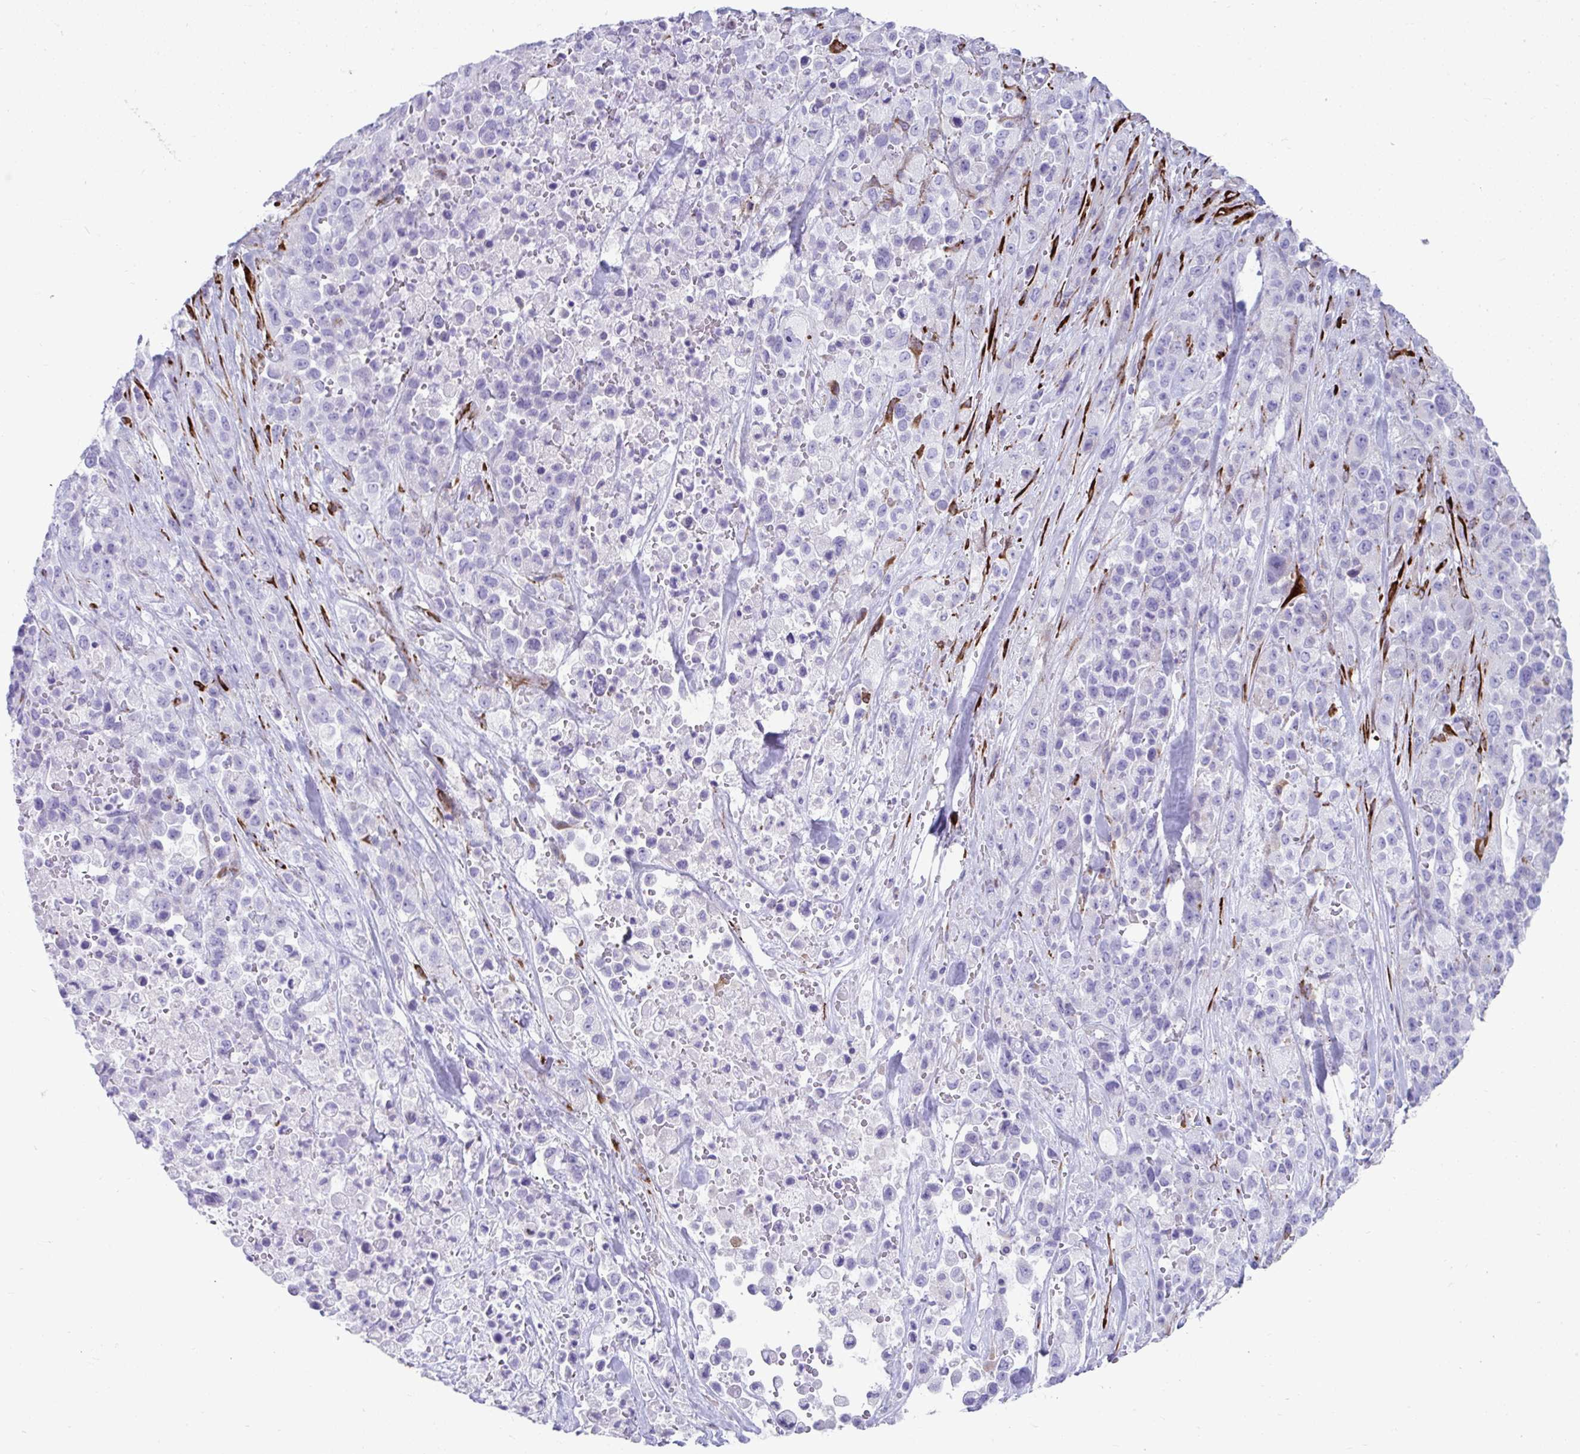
{"staining": {"intensity": "negative", "quantity": "none", "location": "none"}, "tissue": "pancreatic cancer", "cell_type": "Tumor cells", "image_type": "cancer", "snomed": [{"axis": "morphology", "description": "Adenocarcinoma, NOS"}, {"axis": "topography", "description": "Pancreas"}], "caption": "Immunohistochemistry (IHC) image of pancreatic cancer (adenocarcinoma) stained for a protein (brown), which demonstrates no staining in tumor cells. (Brightfield microscopy of DAB (3,3'-diaminobenzidine) IHC at high magnification).", "gene": "GRXCR2", "patient": {"sex": "male", "age": 44}}